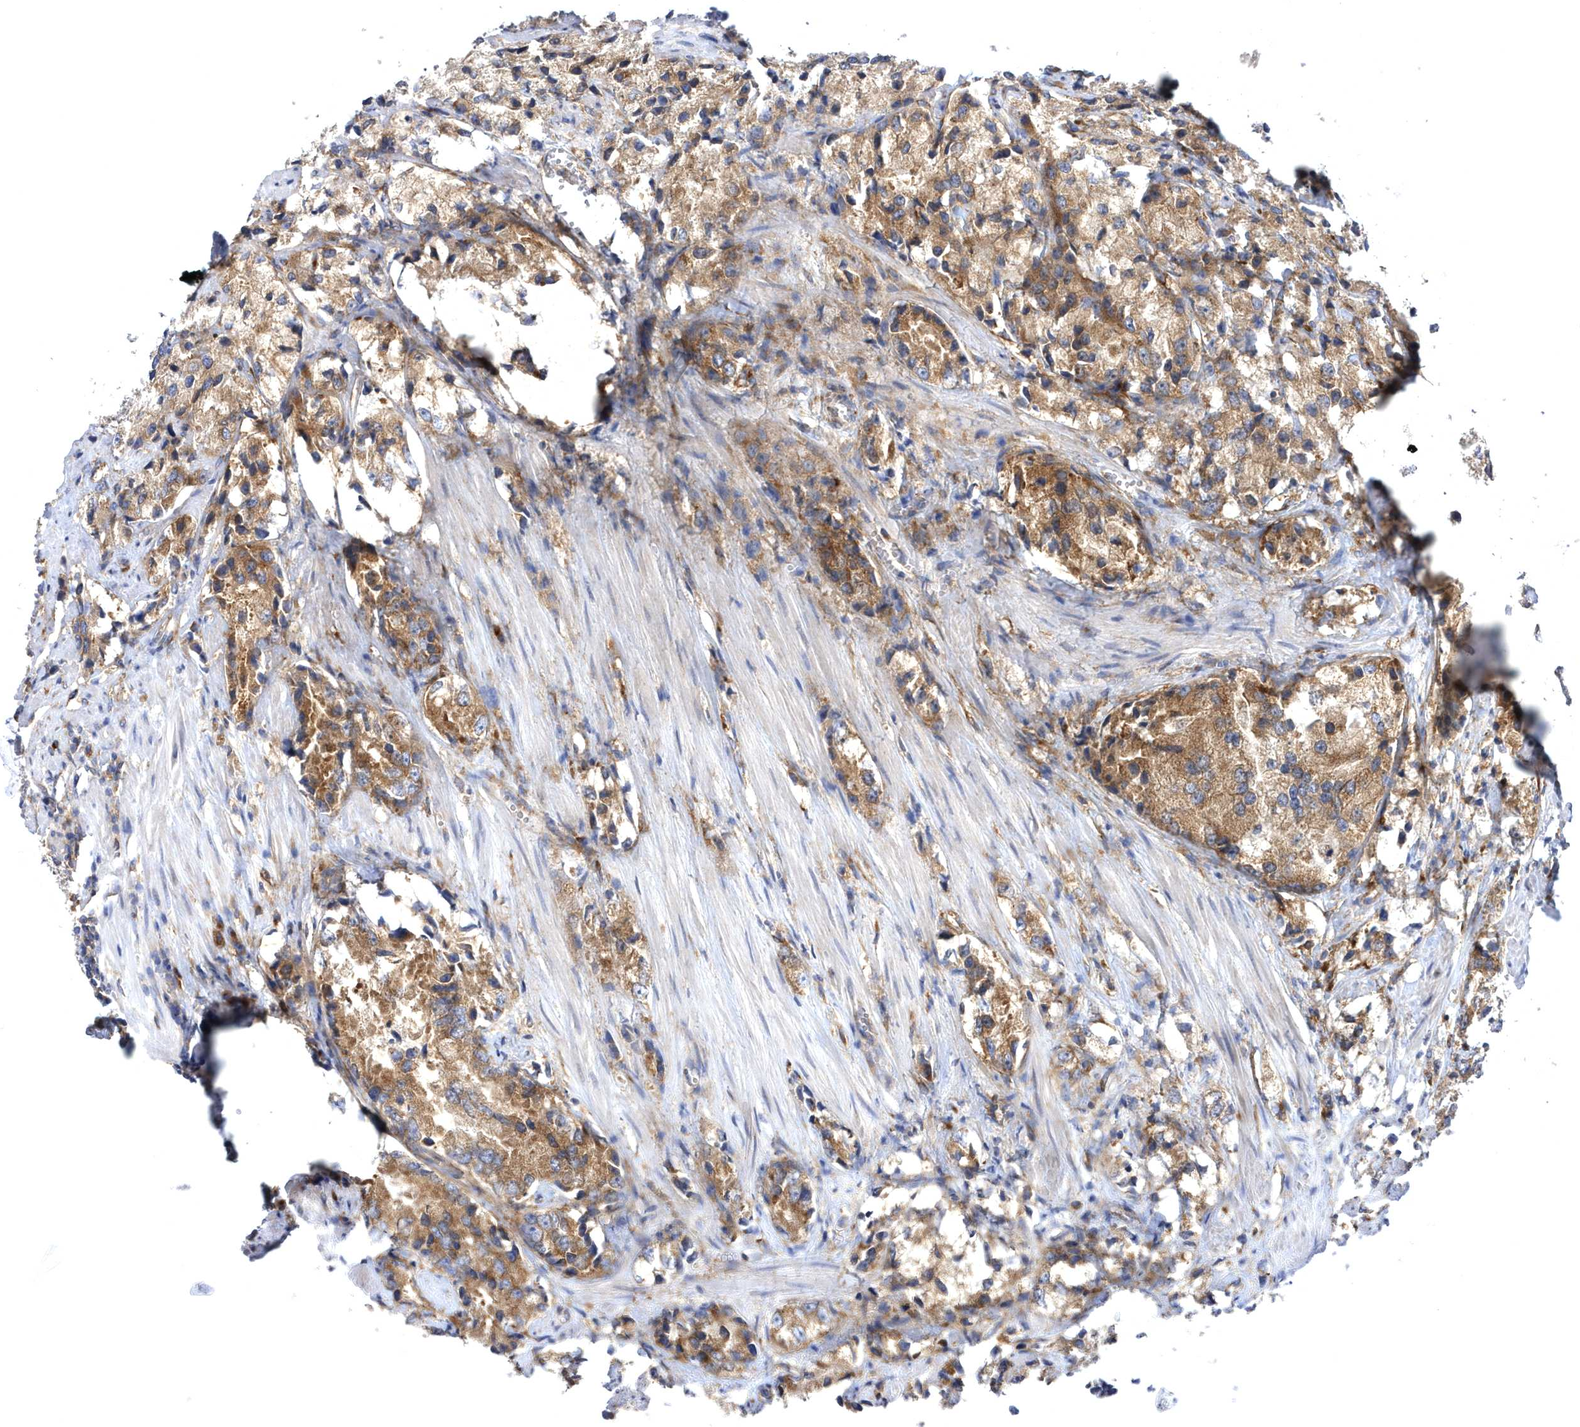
{"staining": {"intensity": "moderate", "quantity": ">75%", "location": "cytoplasmic/membranous"}, "tissue": "prostate cancer", "cell_type": "Tumor cells", "image_type": "cancer", "snomed": [{"axis": "morphology", "description": "Adenocarcinoma, High grade"}, {"axis": "topography", "description": "Prostate"}], "caption": "Immunohistochemistry (IHC) (DAB (3,3'-diaminobenzidine)) staining of human prostate cancer (high-grade adenocarcinoma) exhibits moderate cytoplasmic/membranous protein positivity in approximately >75% of tumor cells. Using DAB (brown) and hematoxylin (blue) stains, captured at high magnification using brightfield microscopy.", "gene": "COPB2", "patient": {"sex": "male", "age": 66}}